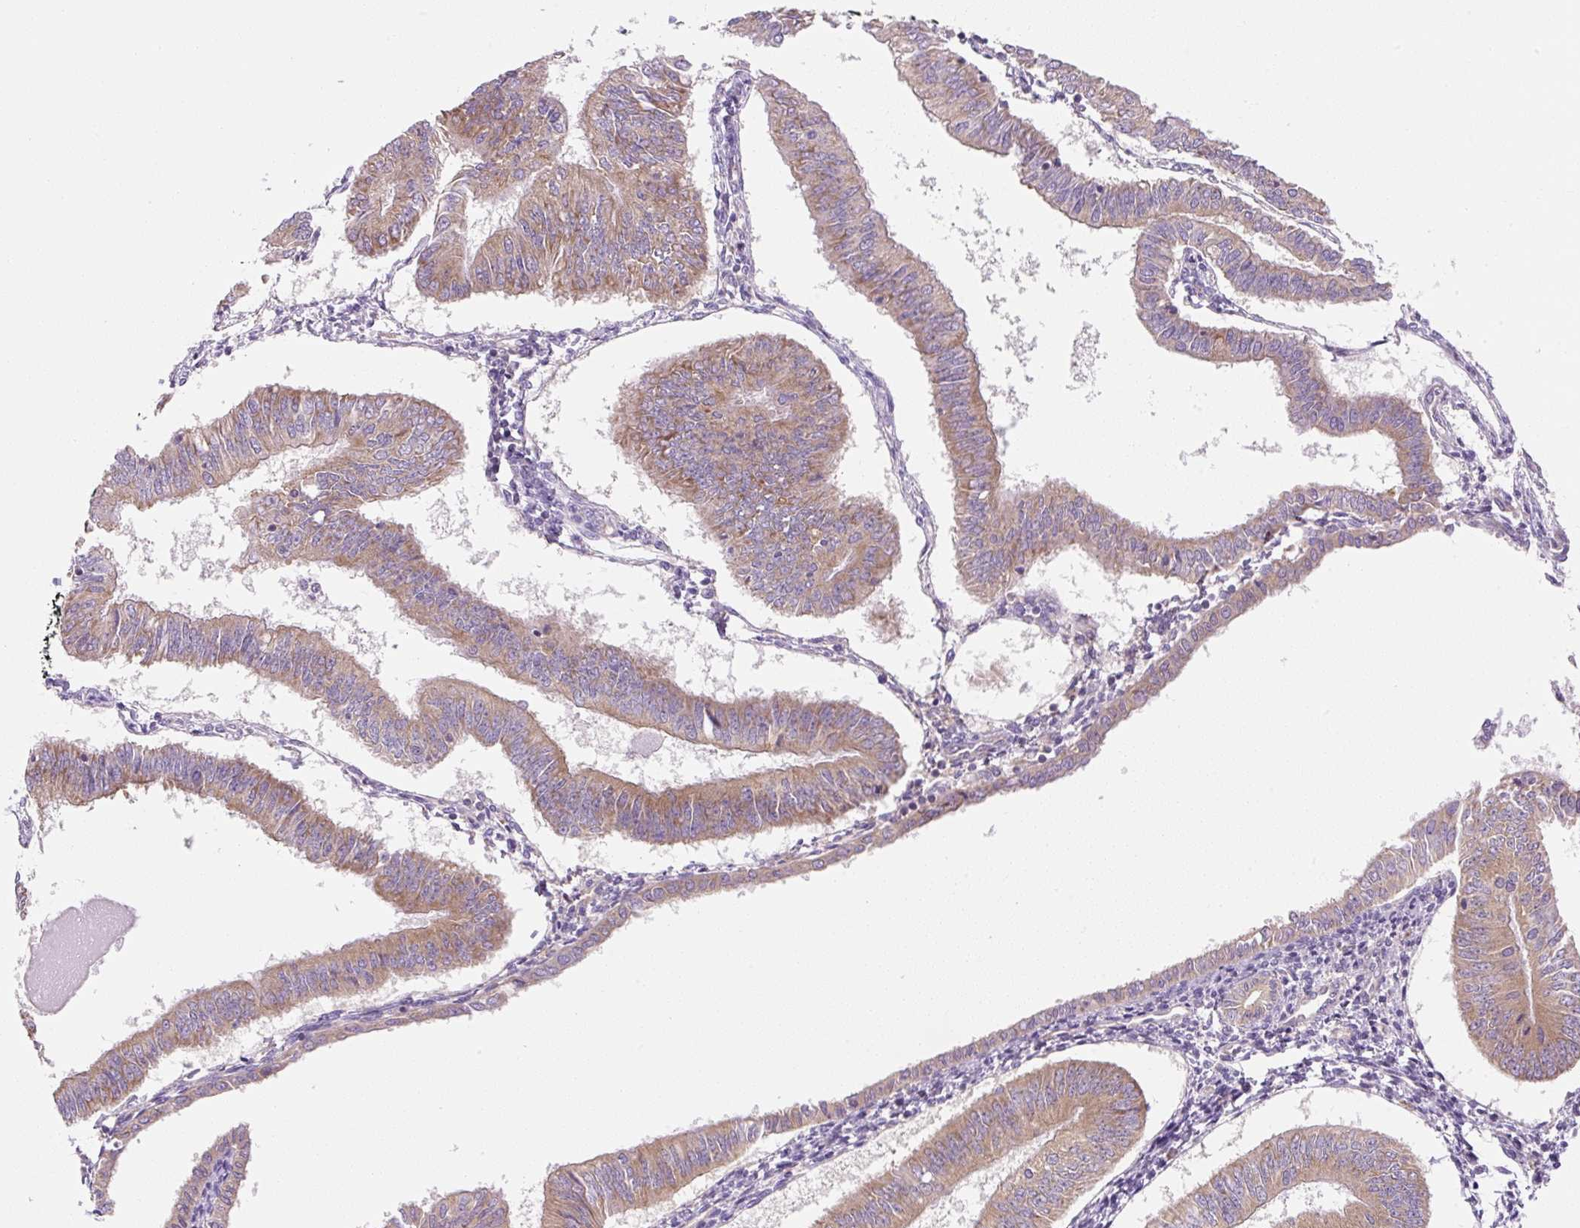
{"staining": {"intensity": "moderate", "quantity": "25%-75%", "location": "cytoplasmic/membranous"}, "tissue": "endometrial cancer", "cell_type": "Tumor cells", "image_type": "cancer", "snomed": [{"axis": "morphology", "description": "Adenocarcinoma, NOS"}, {"axis": "topography", "description": "Endometrium"}], "caption": "Immunohistochemistry (IHC) of human endometrial adenocarcinoma shows medium levels of moderate cytoplasmic/membranous expression in approximately 25%-75% of tumor cells.", "gene": "RPL18A", "patient": {"sex": "female", "age": 58}}